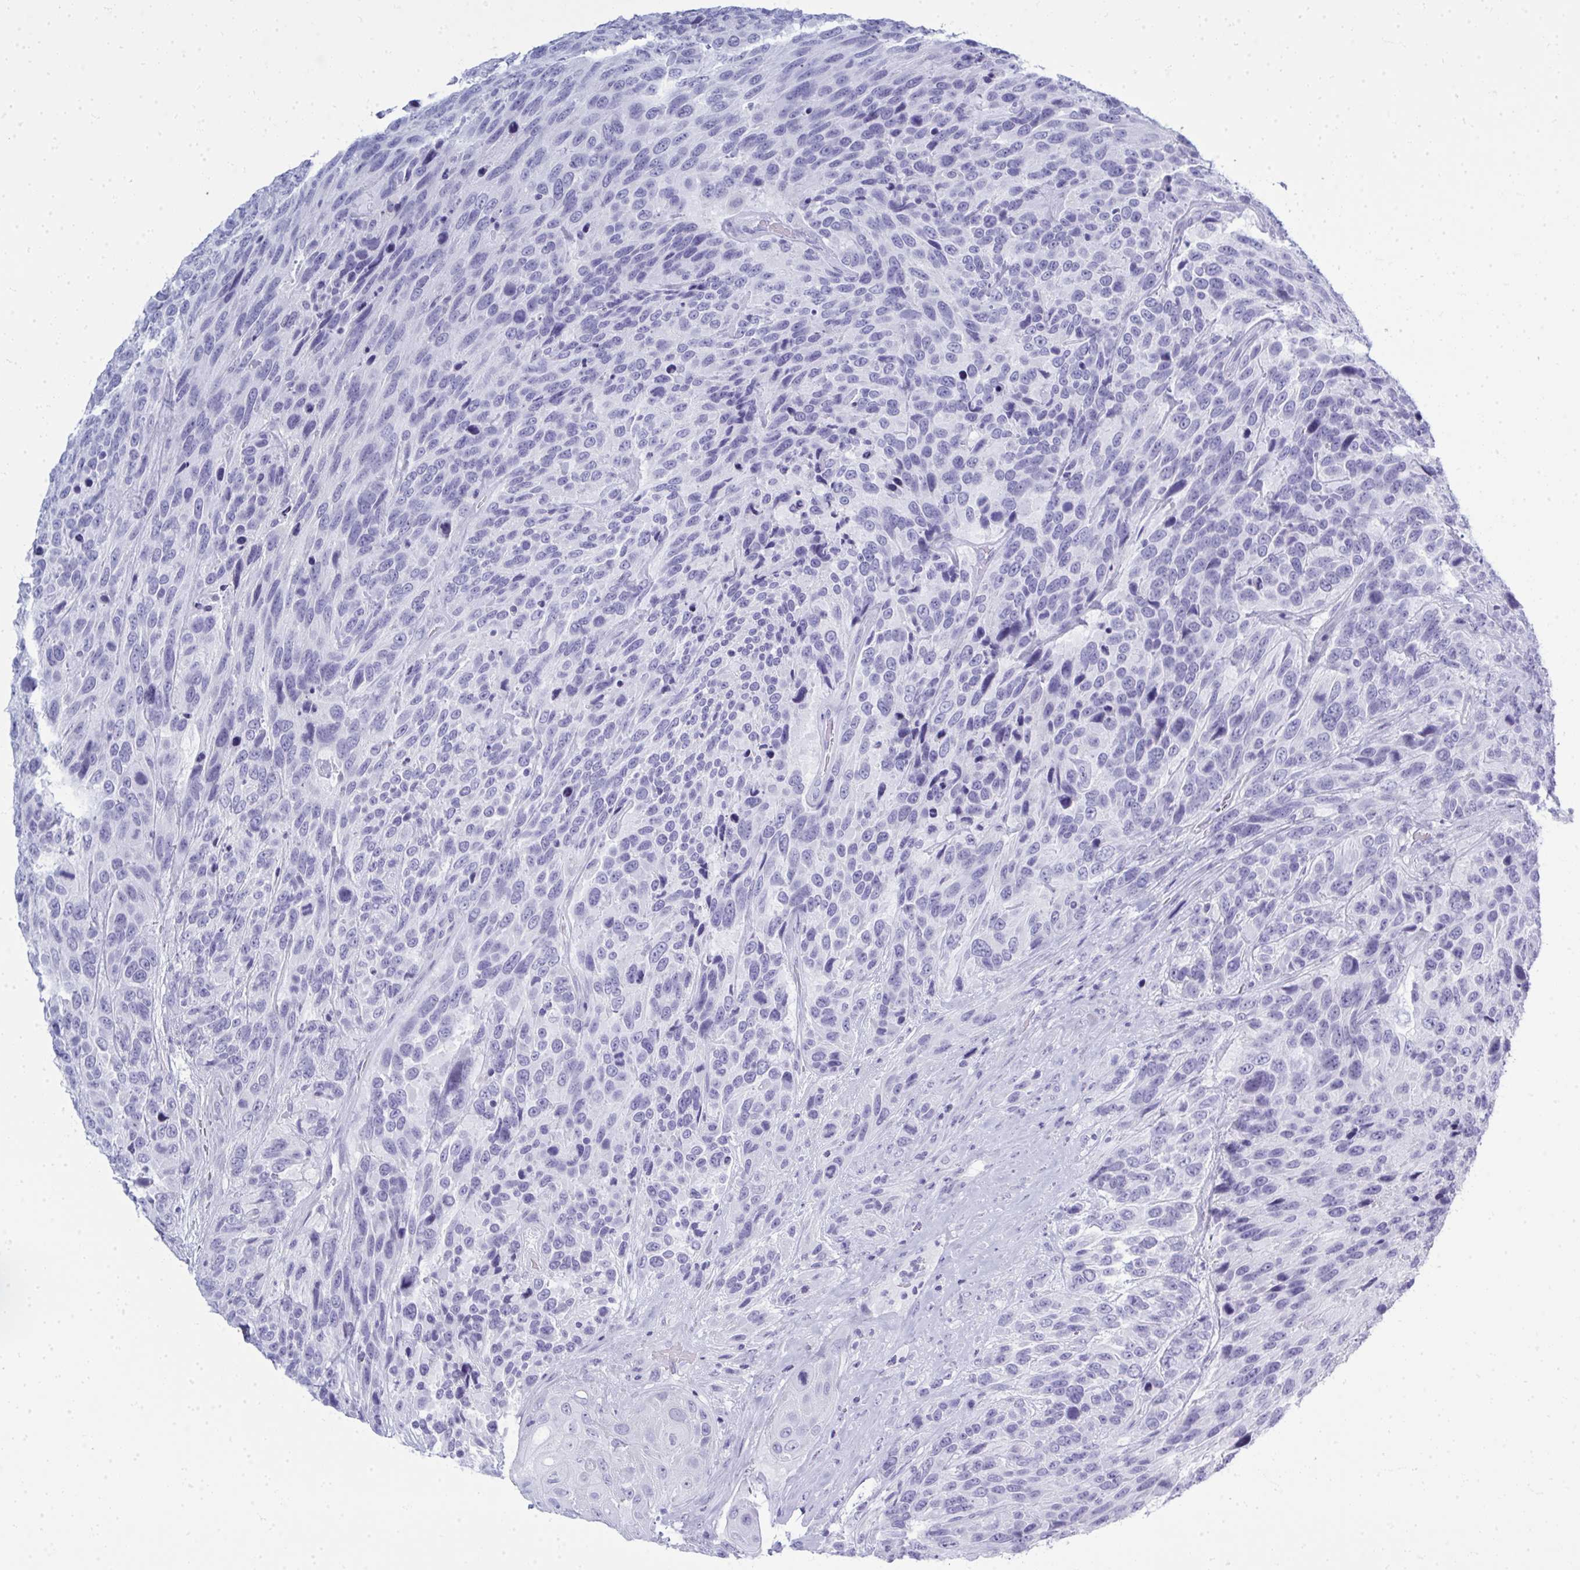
{"staining": {"intensity": "negative", "quantity": "none", "location": "none"}, "tissue": "urothelial cancer", "cell_type": "Tumor cells", "image_type": "cancer", "snomed": [{"axis": "morphology", "description": "Urothelial carcinoma, High grade"}, {"axis": "topography", "description": "Urinary bladder"}], "caption": "Immunohistochemical staining of urothelial cancer reveals no significant positivity in tumor cells.", "gene": "QDPR", "patient": {"sex": "female", "age": 70}}